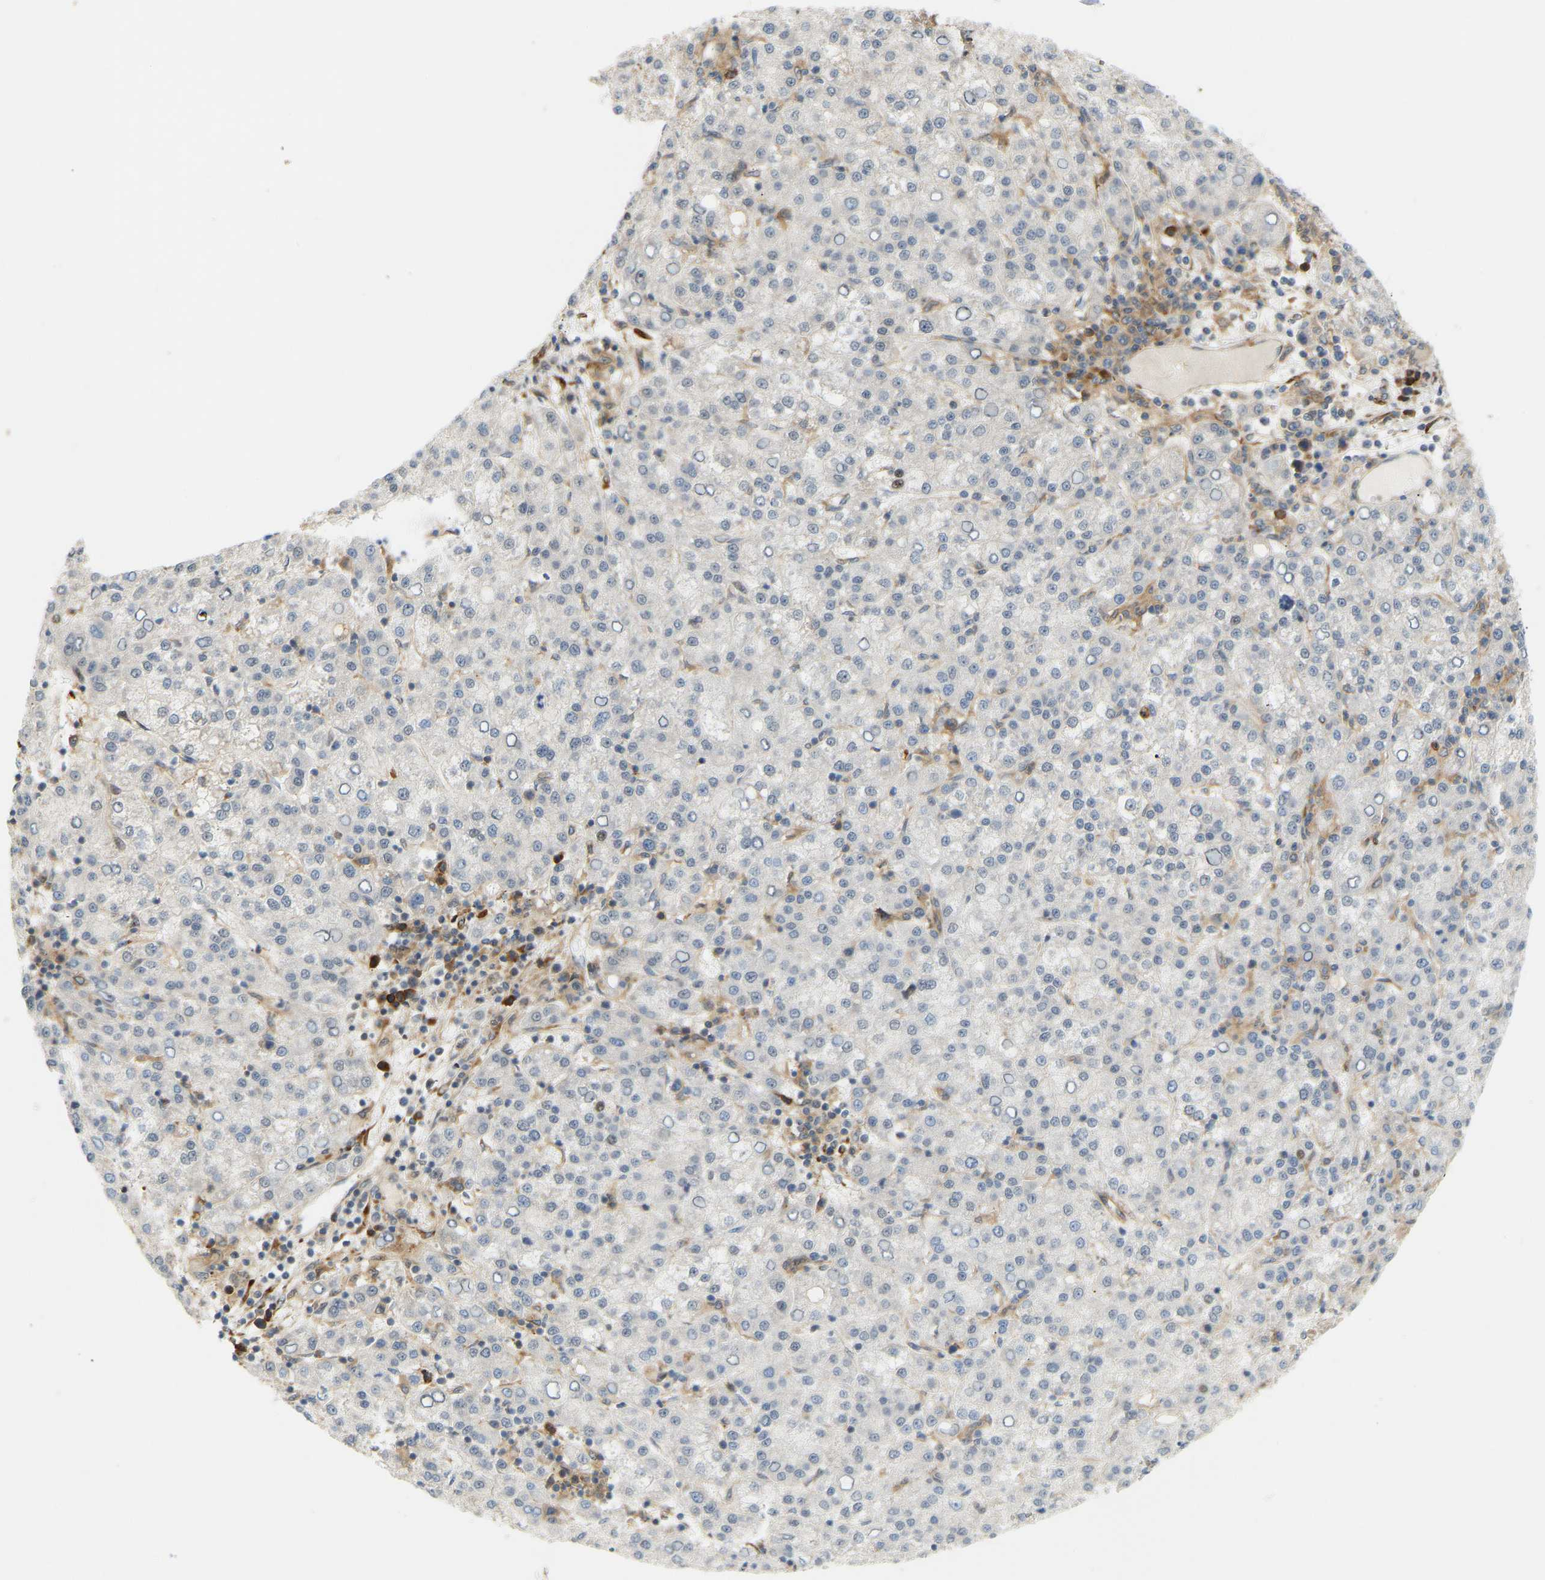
{"staining": {"intensity": "negative", "quantity": "none", "location": "none"}, "tissue": "liver cancer", "cell_type": "Tumor cells", "image_type": "cancer", "snomed": [{"axis": "morphology", "description": "Carcinoma, Hepatocellular, NOS"}, {"axis": "topography", "description": "Liver"}], "caption": "Liver cancer (hepatocellular carcinoma) stained for a protein using IHC exhibits no positivity tumor cells.", "gene": "PLCG2", "patient": {"sex": "female", "age": 58}}